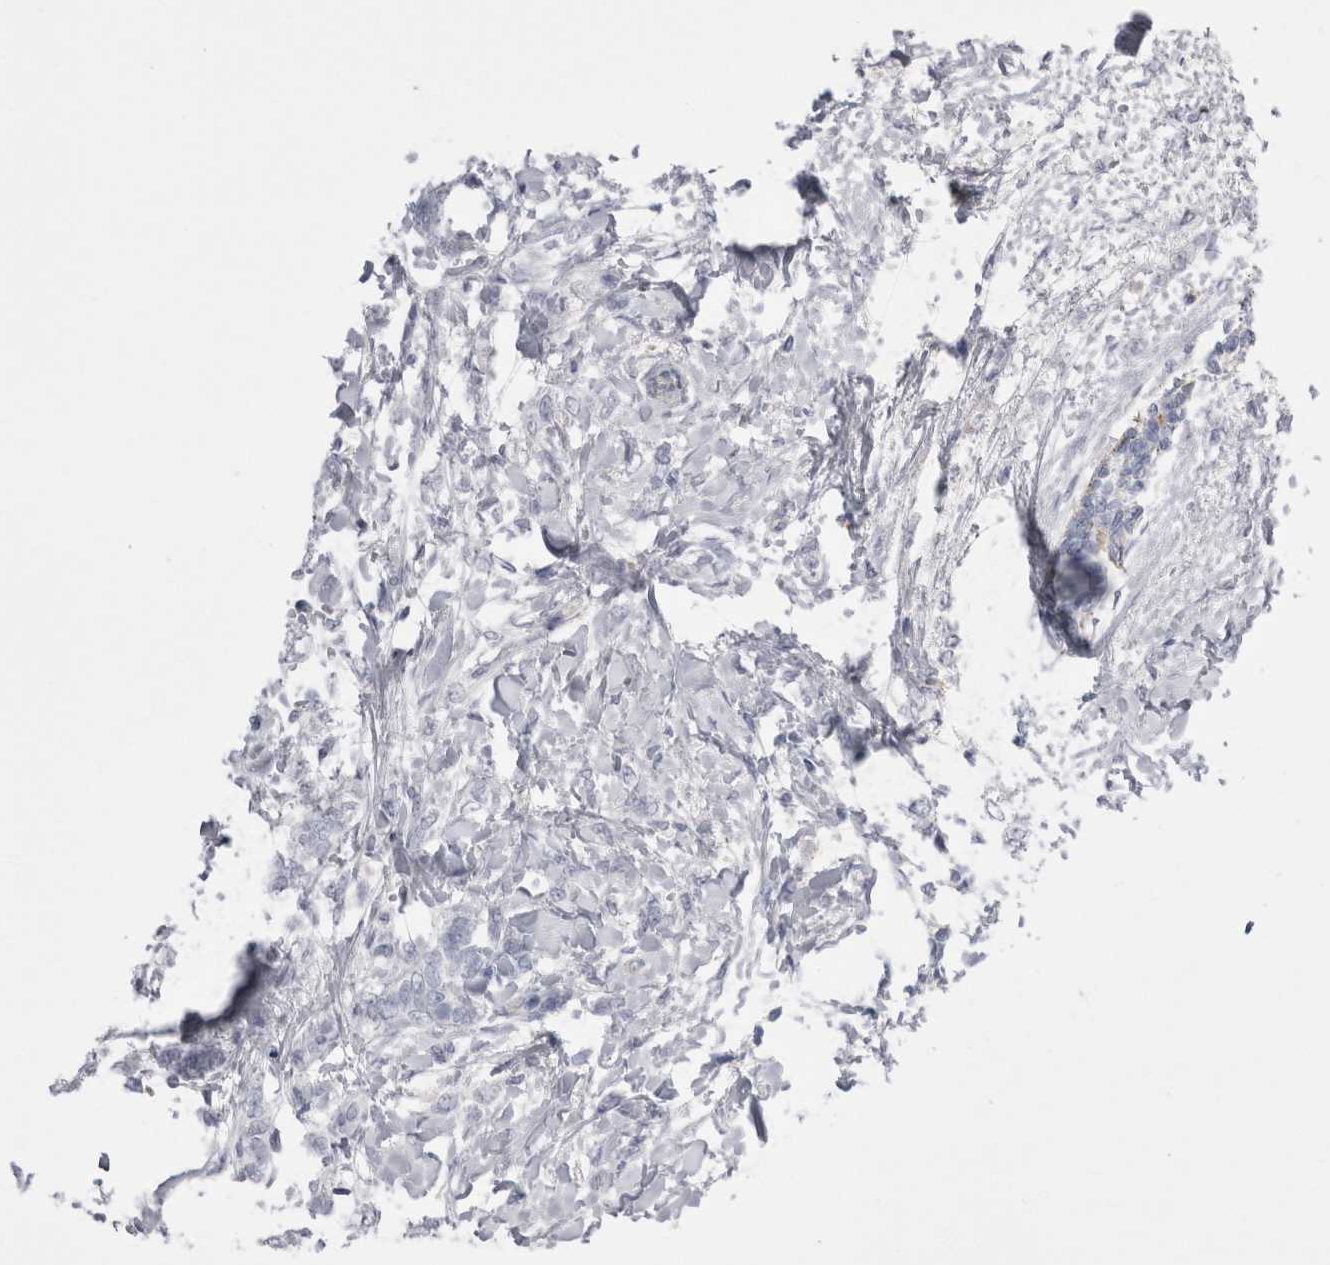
{"staining": {"intensity": "negative", "quantity": "none", "location": "none"}, "tissue": "breast cancer", "cell_type": "Tumor cells", "image_type": "cancer", "snomed": [{"axis": "morphology", "description": "Lobular carcinoma, in situ"}, {"axis": "morphology", "description": "Lobular carcinoma"}, {"axis": "topography", "description": "Breast"}], "caption": "Tumor cells show no significant protein expression in lobular carcinoma (breast).", "gene": "EPDR1", "patient": {"sex": "female", "age": 41}}